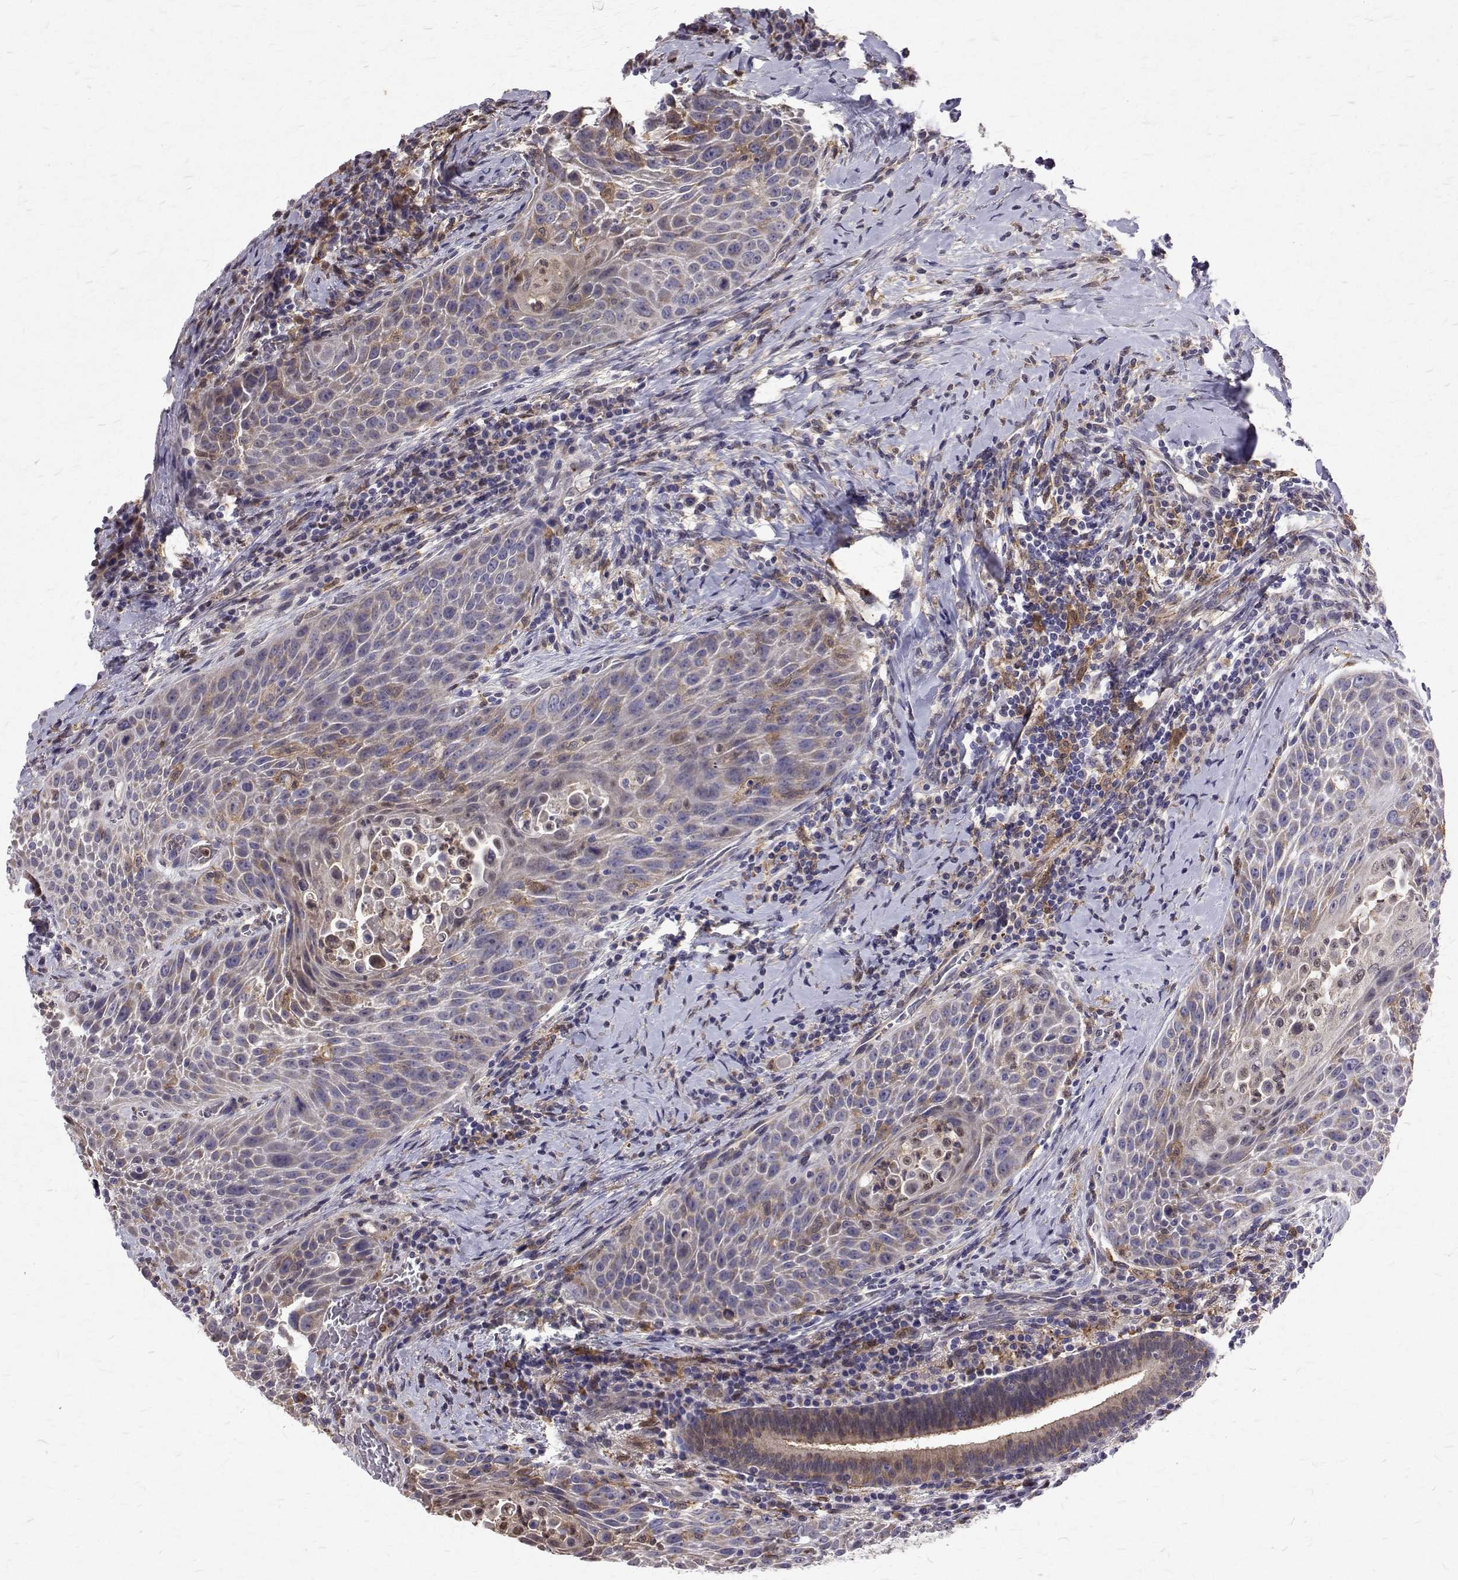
{"staining": {"intensity": "weak", "quantity": "<25%", "location": "cytoplasmic/membranous"}, "tissue": "head and neck cancer", "cell_type": "Tumor cells", "image_type": "cancer", "snomed": [{"axis": "morphology", "description": "Squamous cell carcinoma, NOS"}, {"axis": "topography", "description": "Head-Neck"}], "caption": "An IHC micrograph of squamous cell carcinoma (head and neck) is shown. There is no staining in tumor cells of squamous cell carcinoma (head and neck).", "gene": "CCDC89", "patient": {"sex": "male", "age": 69}}